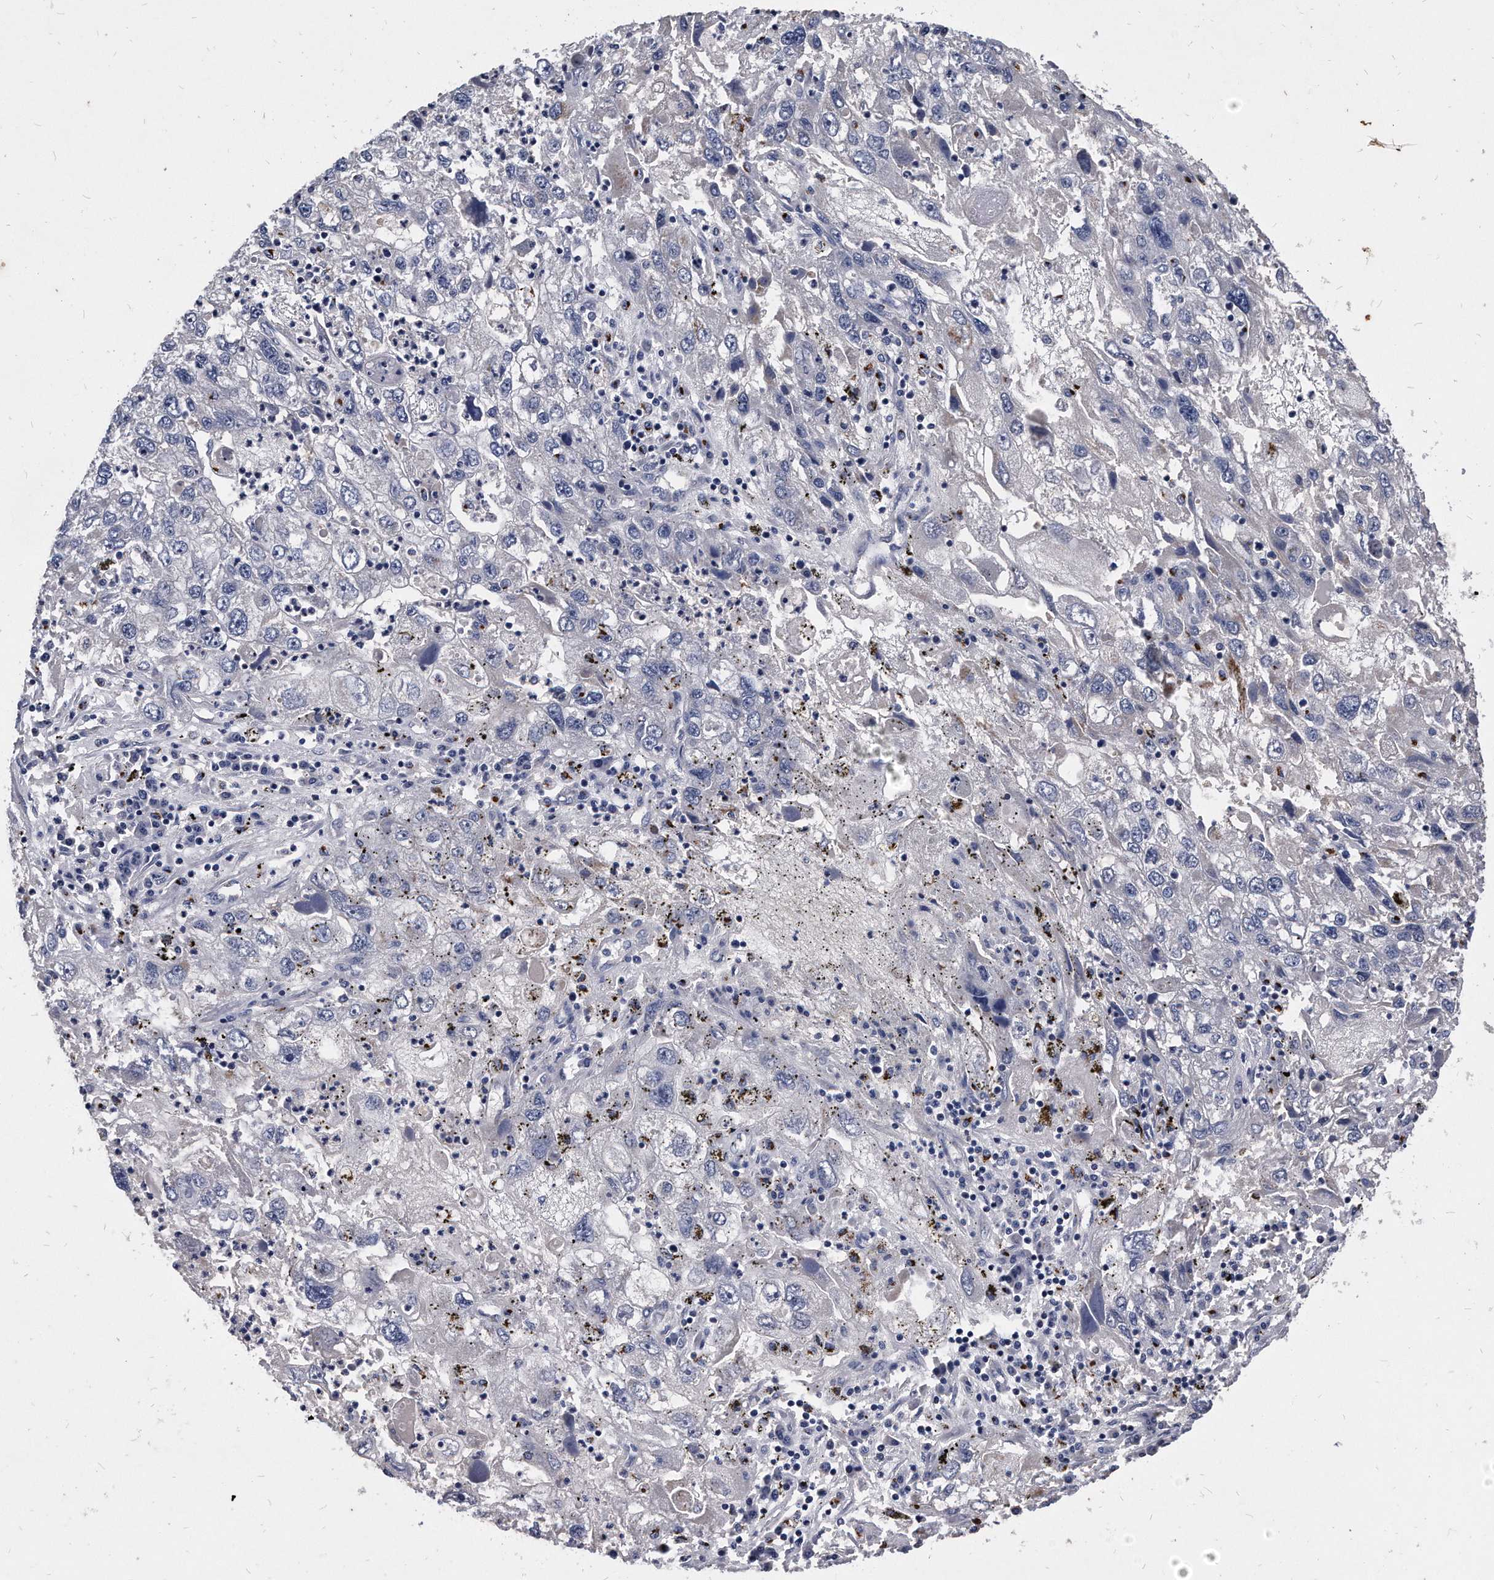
{"staining": {"intensity": "negative", "quantity": "none", "location": "none"}, "tissue": "endometrial cancer", "cell_type": "Tumor cells", "image_type": "cancer", "snomed": [{"axis": "morphology", "description": "Adenocarcinoma, NOS"}, {"axis": "topography", "description": "Endometrium"}], "caption": "Image shows no significant protein staining in tumor cells of endometrial cancer (adenocarcinoma).", "gene": "MGAT4A", "patient": {"sex": "female", "age": 49}}